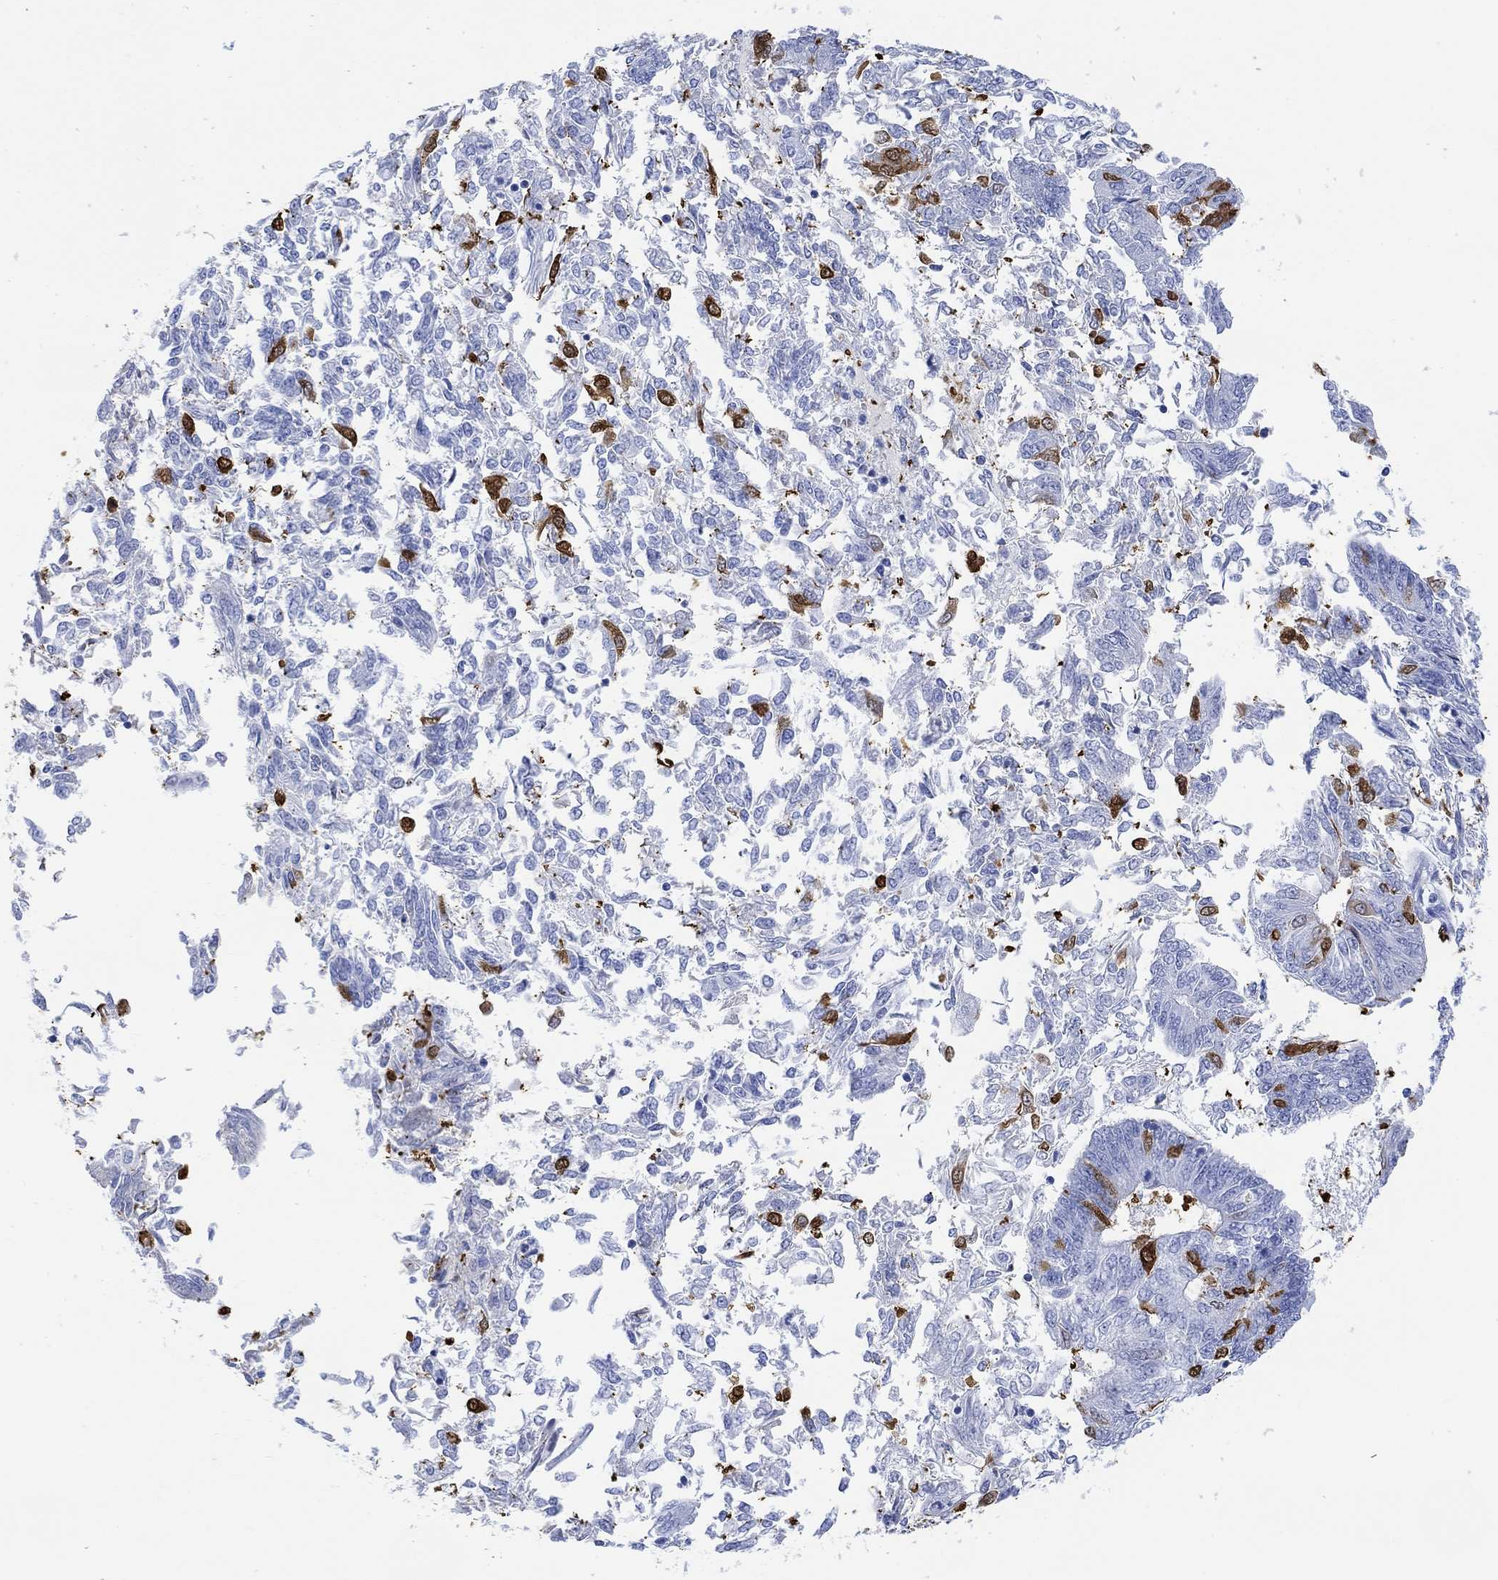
{"staining": {"intensity": "strong", "quantity": "<25%", "location": "cytoplasmic/membranous,nuclear"}, "tissue": "endometrial cancer", "cell_type": "Tumor cells", "image_type": "cancer", "snomed": [{"axis": "morphology", "description": "Adenocarcinoma, NOS"}, {"axis": "topography", "description": "Endometrium"}], "caption": "Adenocarcinoma (endometrial) stained with a brown dye exhibits strong cytoplasmic/membranous and nuclear positive positivity in approximately <25% of tumor cells.", "gene": "TPPP3", "patient": {"sex": "female", "age": 58}}